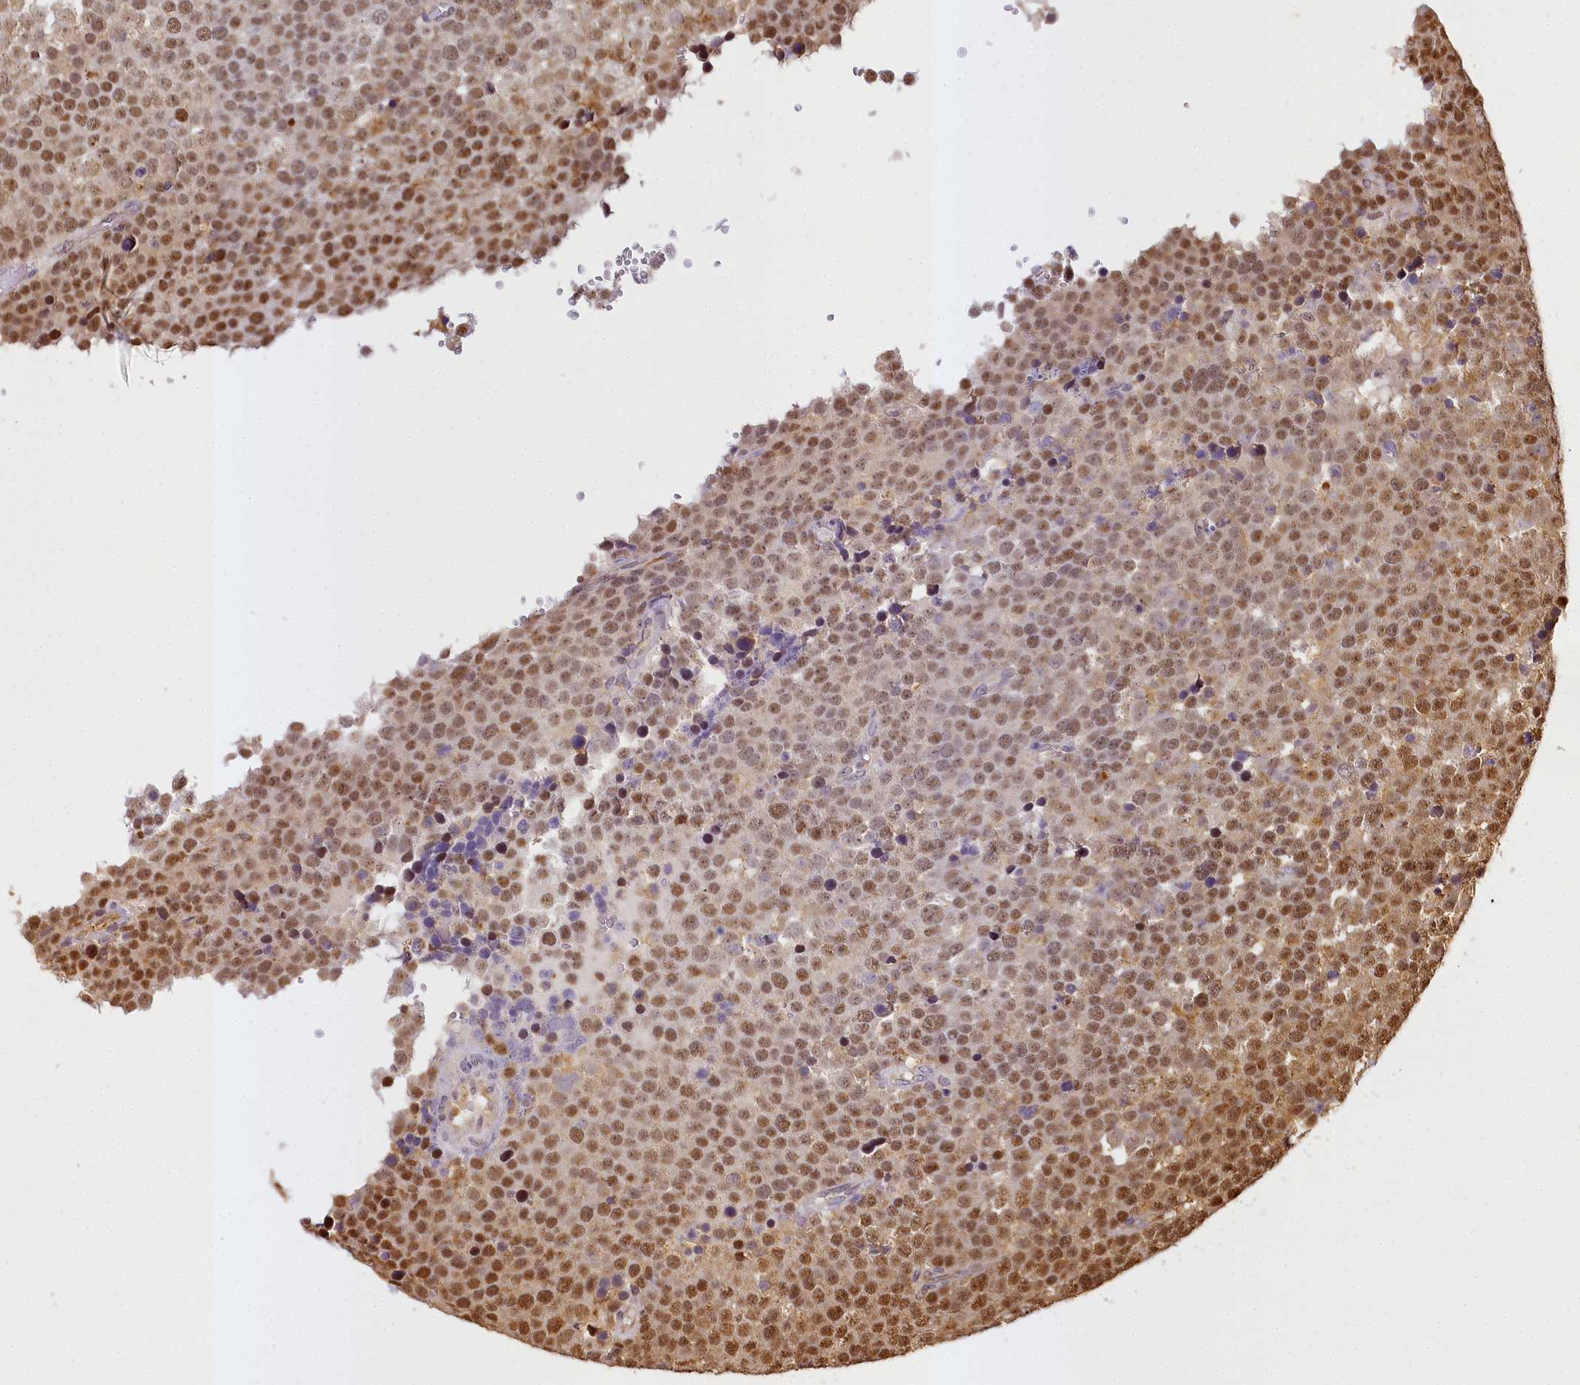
{"staining": {"intensity": "moderate", "quantity": ">75%", "location": "nuclear"}, "tissue": "testis cancer", "cell_type": "Tumor cells", "image_type": "cancer", "snomed": [{"axis": "morphology", "description": "Seminoma, NOS"}, {"axis": "topography", "description": "Testis"}], "caption": "Human seminoma (testis) stained with a protein marker displays moderate staining in tumor cells.", "gene": "PPP4C", "patient": {"sex": "male", "age": 71}}